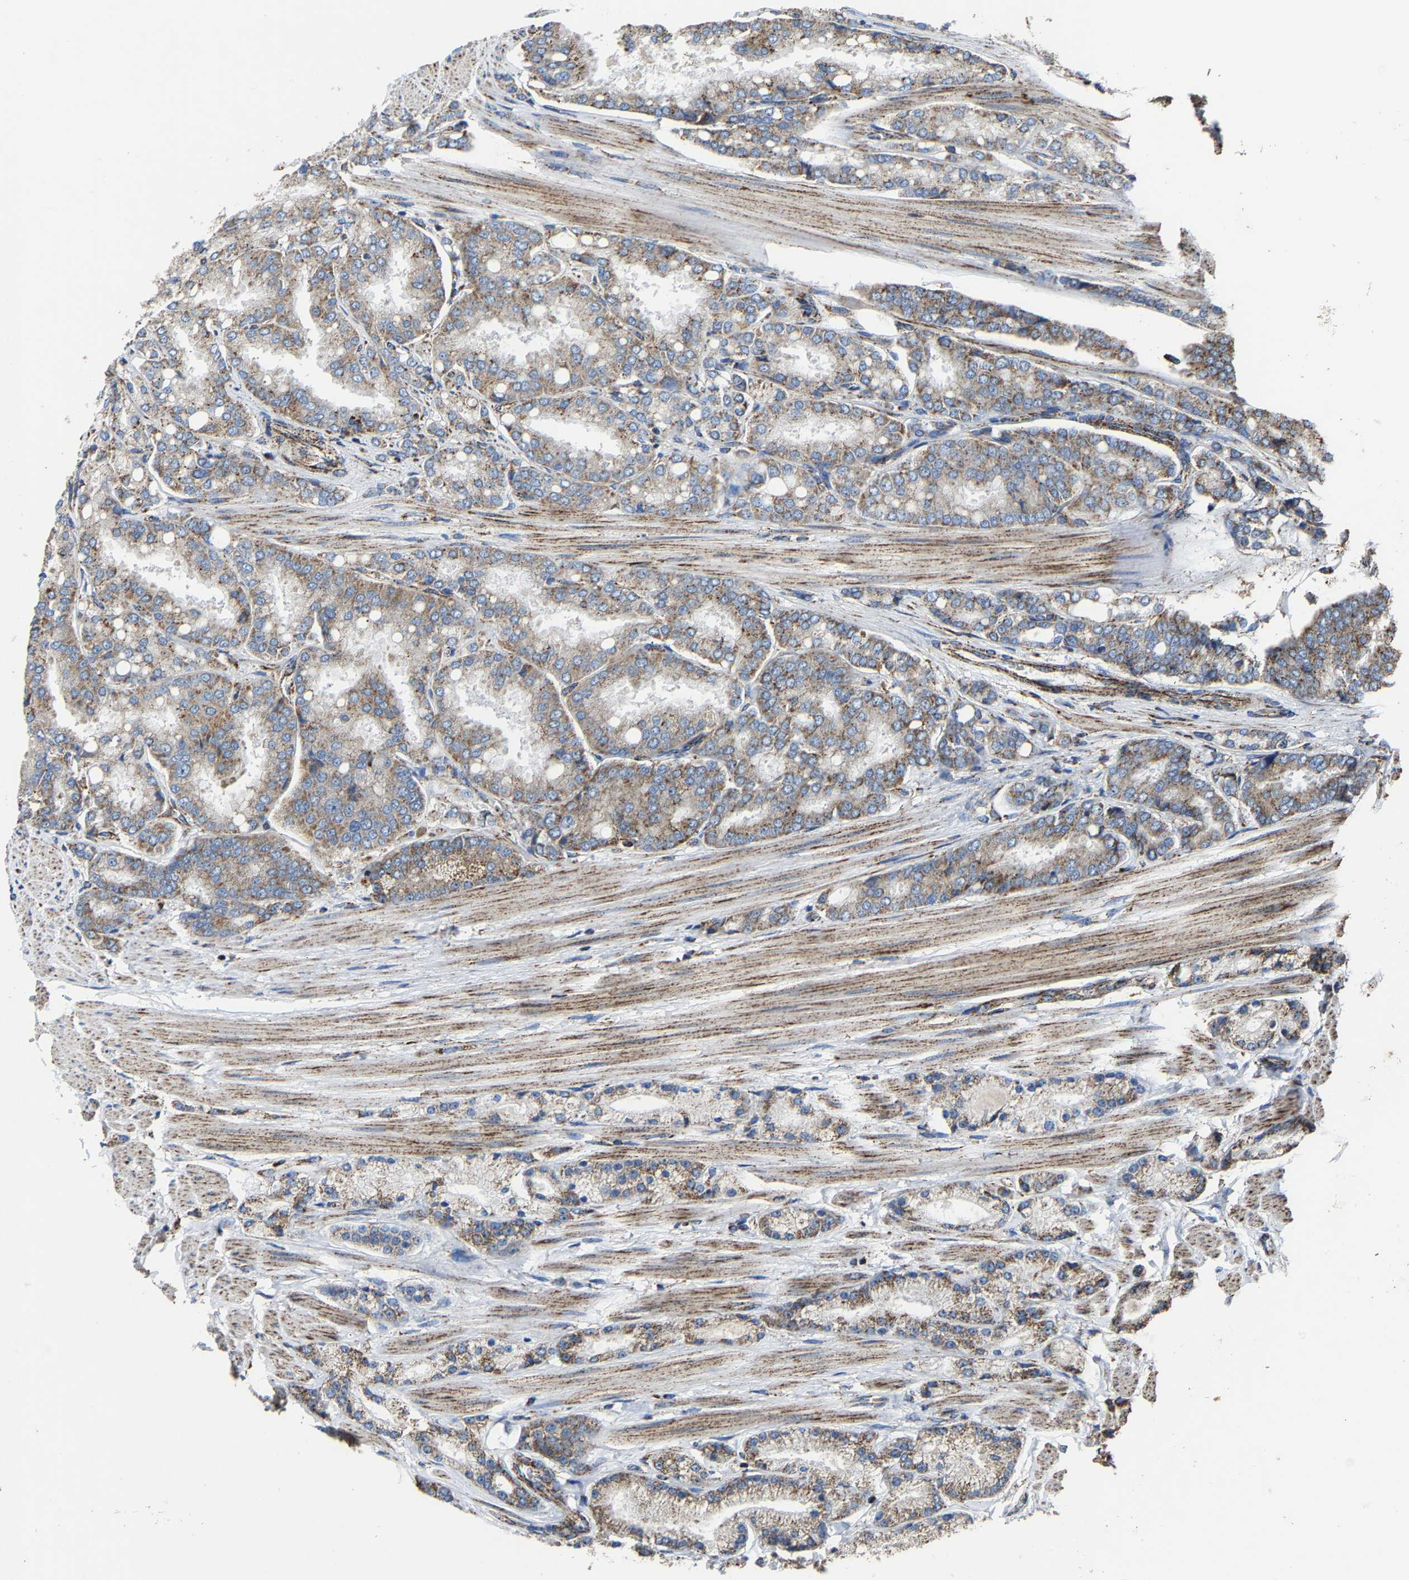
{"staining": {"intensity": "moderate", "quantity": "25%-75%", "location": "cytoplasmic/membranous"}, "tissue": "prostate cancer", "cell_type": "Tumor cells", "image_type": "cancer", "snomed": [{"axis": "morphology", "description": "Adenocarcinoma, High grade"}, {"axis": "topography", "description": "Prostate"}], "caption": "Immunohistochemistry (IHC) histopathology image of prostate cancer (high-grade adenocarcinoma) stained for a protein (brown), which demonstrates medium levels of moderate cytoplasmic/membranous staining in about 25%-75% of tumor cells.", "gene": "NDUFV3", "patient": {"sex": "male", "age": 50}}